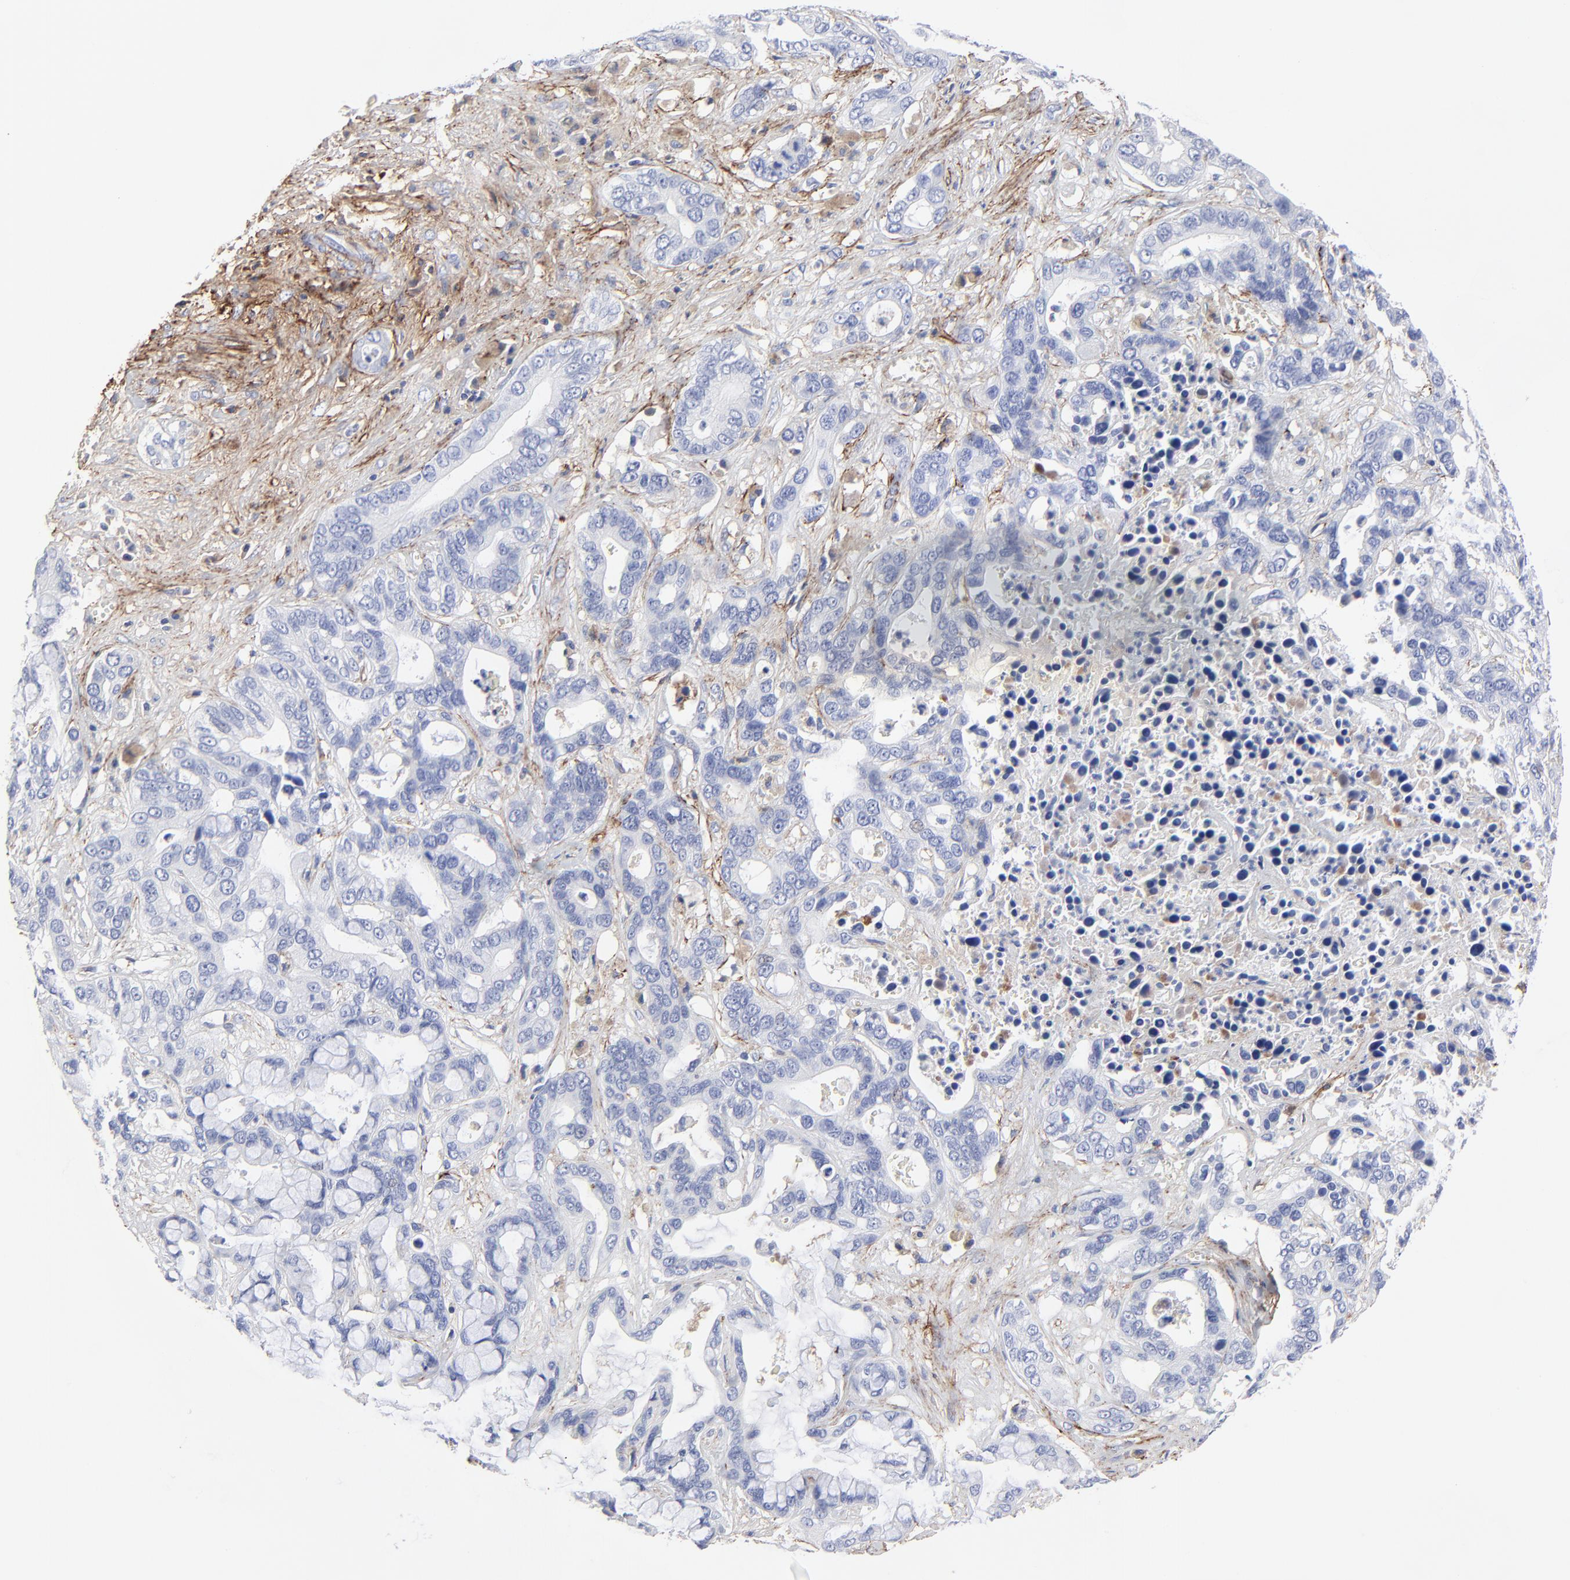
{"staining": {"intensity": "negative", "quantity": "none", "location": "none"}, "tissue": "liver cancer", "cell_type": "Tumor cells", "image_type": "cancer", "snomed": [{"axis": "morphology", "description": "Cholangiocarcinoma"}, {"axis": "topography", "description": "Liver"}], "caption": "The histopathology image shows no significant positivity in tumor cells of liver cancer (cholangiocarcinoma).", "gene": "FBLN2", "patient": {"sex": "female", "age": 65}}